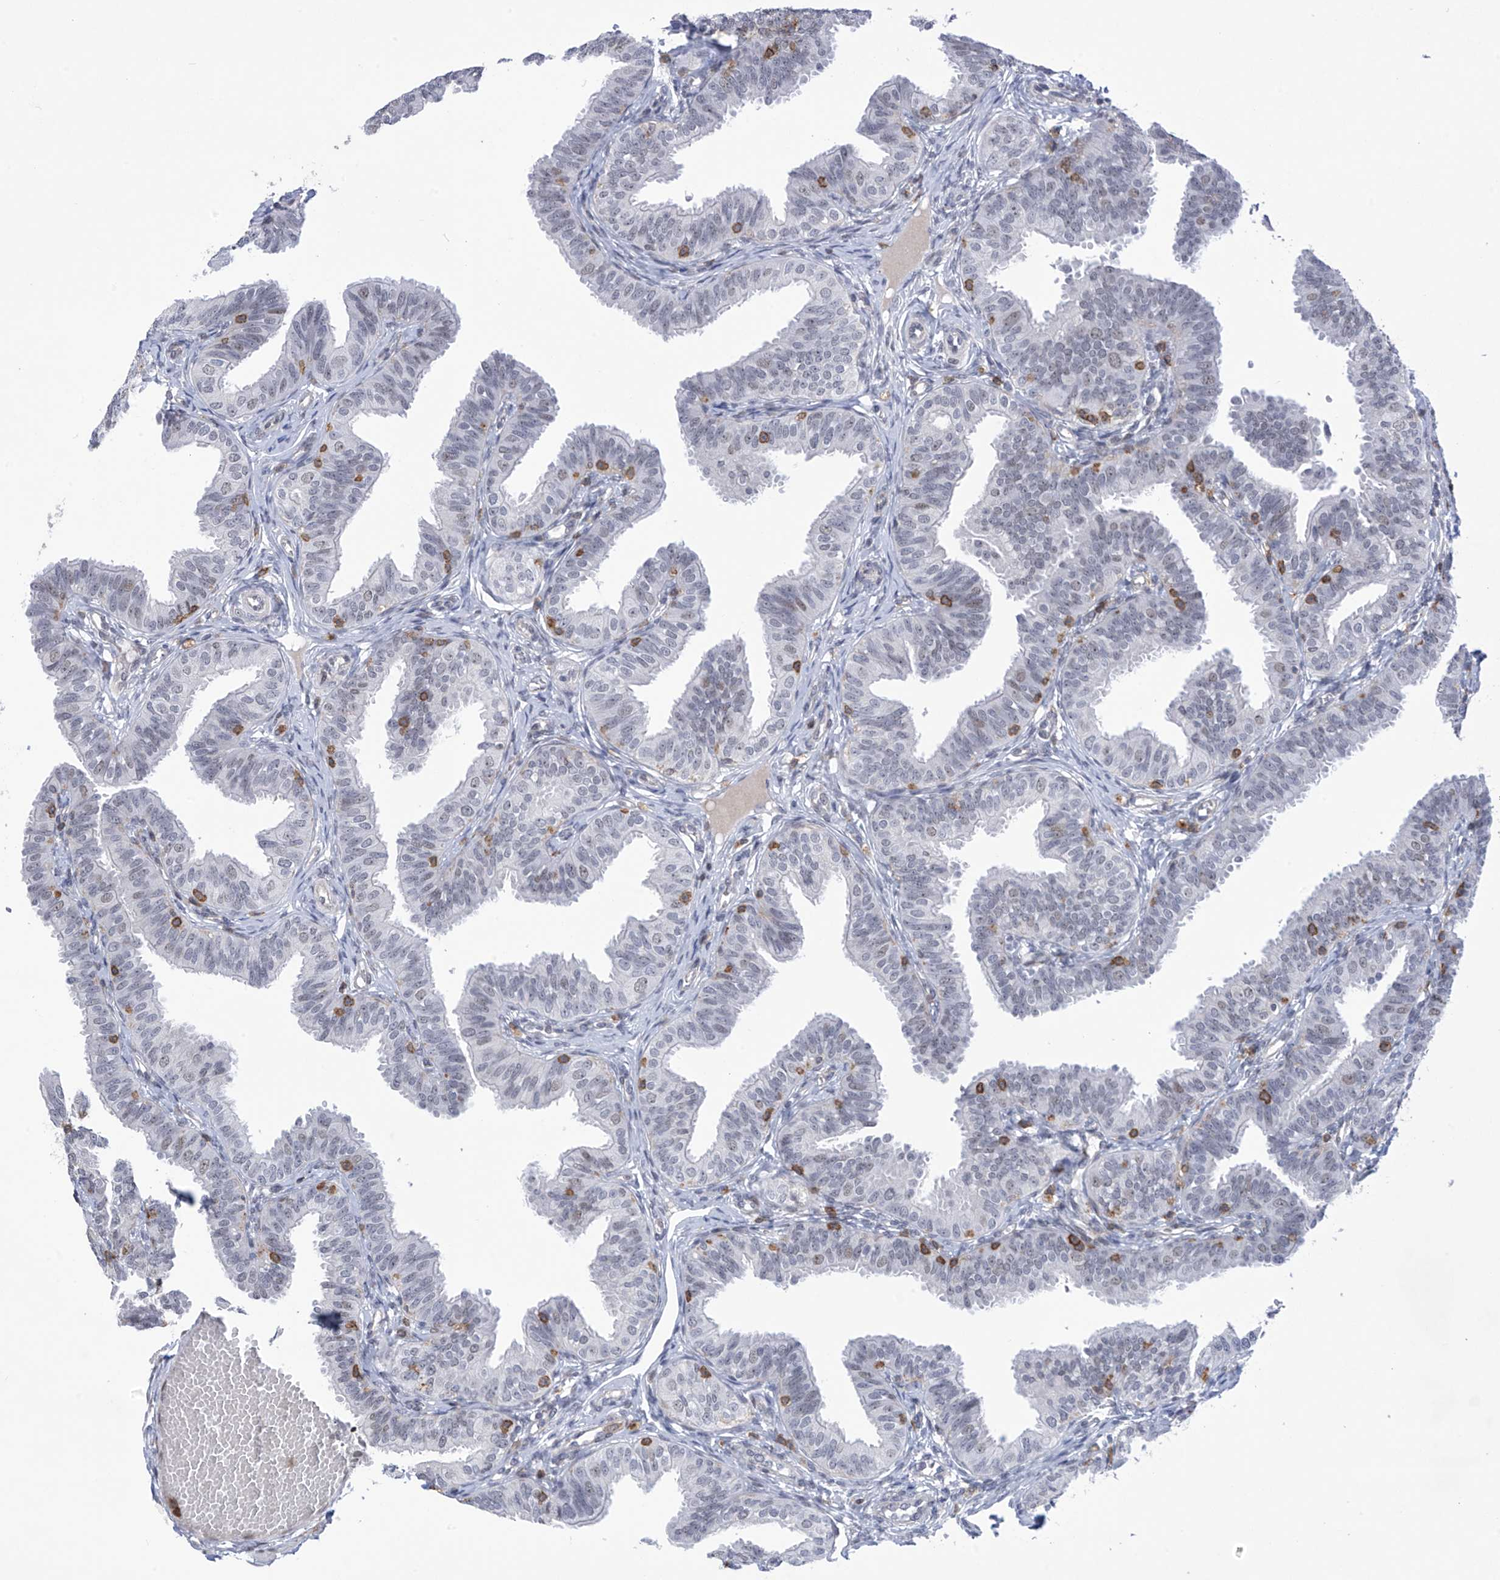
{"staining": {"intensity": "negative", "quantity": "none", "location": "none"}, "tissue": "fallopian tube", "cell_type": "Glandular cells", "image_type": "normal", "snomed": [{"axis": "morphology", "description": "Normal tissue, NOS"}, {"axis": "topography", "description": "Fallopian tube"}], "caption": "Immunohistochemistry image of unremarkable human fallopian tube stained for a protein (brown), which reveals no expression in glandular cells.", "gene": "MSL3", "patient": {"sex": "female", "age": 35}}